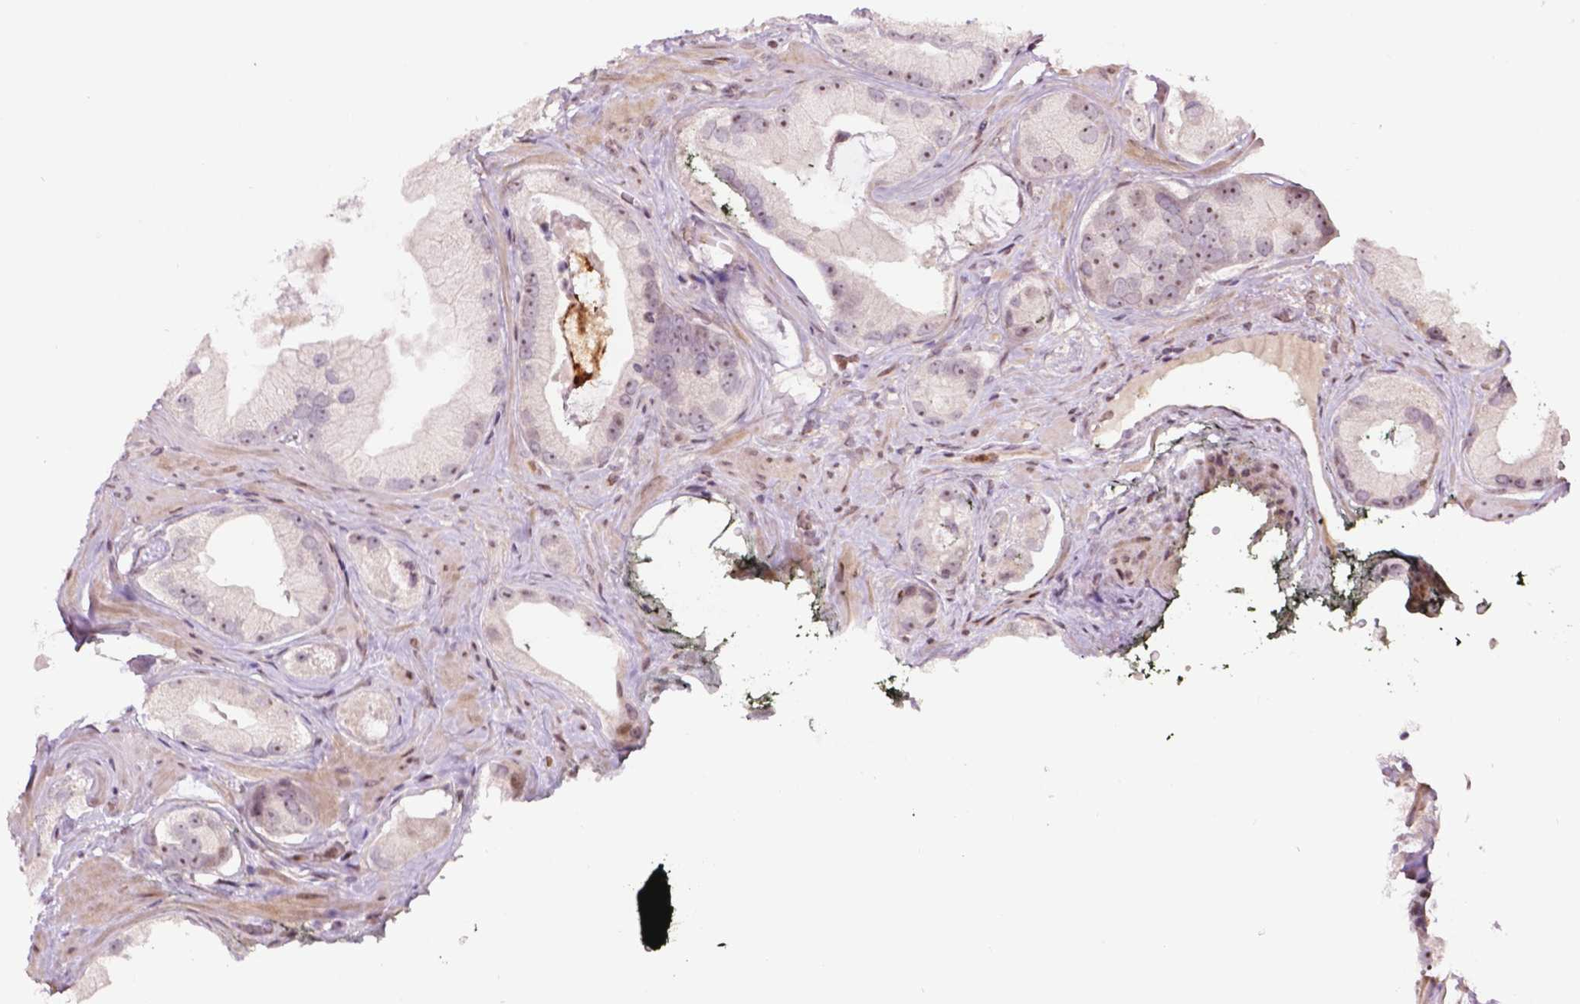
{"staining": {"intensity": "negative", "quantity": "none", "location": "none"}, "tissue": "prostate cancer", "cell_type": "Tumor cells", "image_type": "cancer", "snomed": [{"axis": "morphology", "description": "Adenocarcinoma, Low grade"}, {"axis": "topography", "description": "Prostate"}], "caption": "Immunohistochemistry (IHC) image of neoplastic tissue: adenocarcinoma (low-grade) (prostate) stained with DAB displays no significant protein positivity in tumor cells. The staining was performed using DAB to visualize the protein expression in brown, while the nuclei were stained in blue with hematoxylin (Magnification: 20x).", "gene": "PTPN18", "patient": {"sex": "male", "age": 62}}